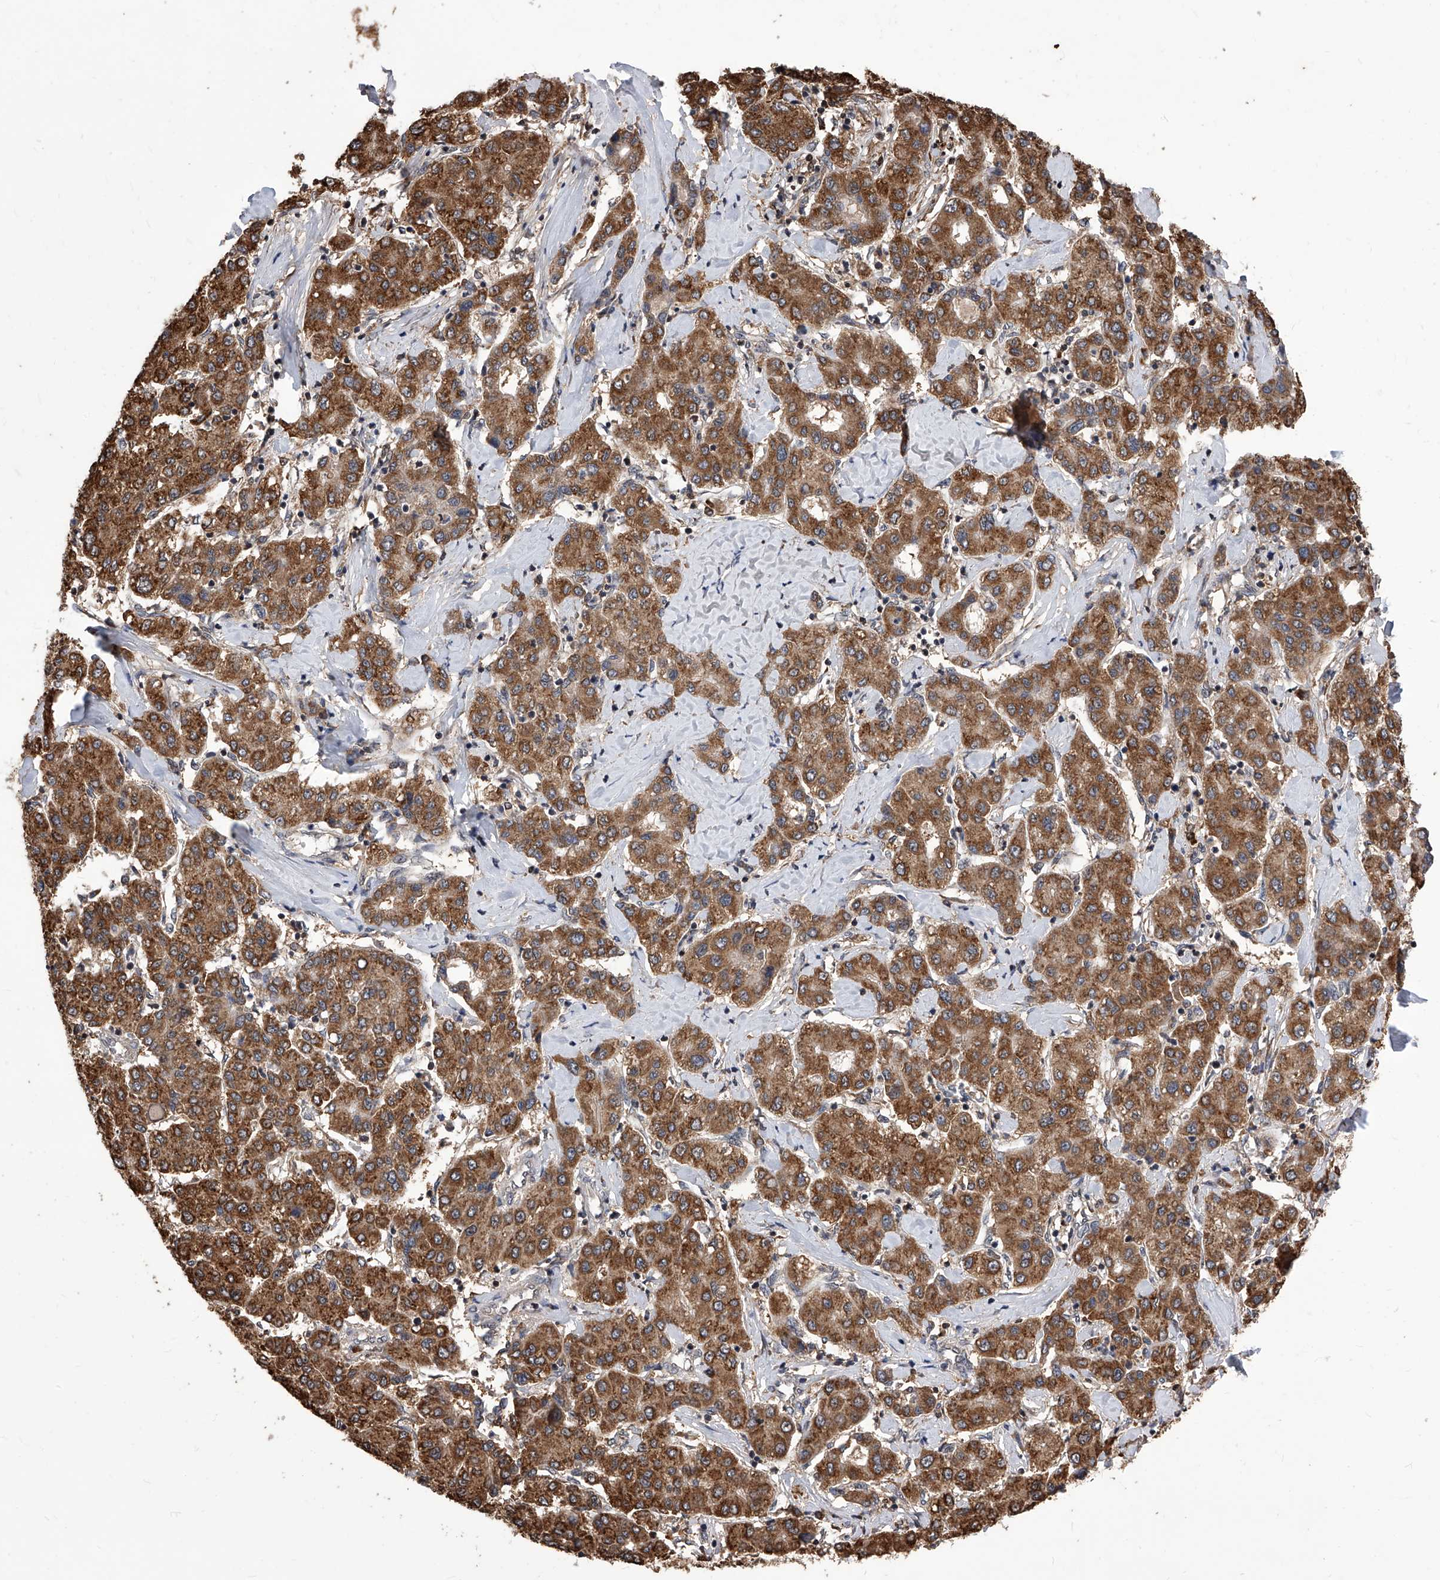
{"staining": {"intensity": "moderate", "quantity": ">75%", "location": "cytoplasmic/membranous"}, "tissue": "liver cancer", "cell_type": "Tumor cells", "image_type": "cancer", "snomed": [{"axis": "morphology", "description": "Carcinoma, Hepatocellular, NOS"}, {"axis": "topography", "description": "Liver"}], "caption": "A high-resolution micrograph shows immunohistochemistry (IHC) staining of liver cancer, which exhibits moderate cytoplasmic/membranous positivity in about >75% of tumor cells.", "gene": "ID1", "patient": {"sex": "male", "age": 65}}